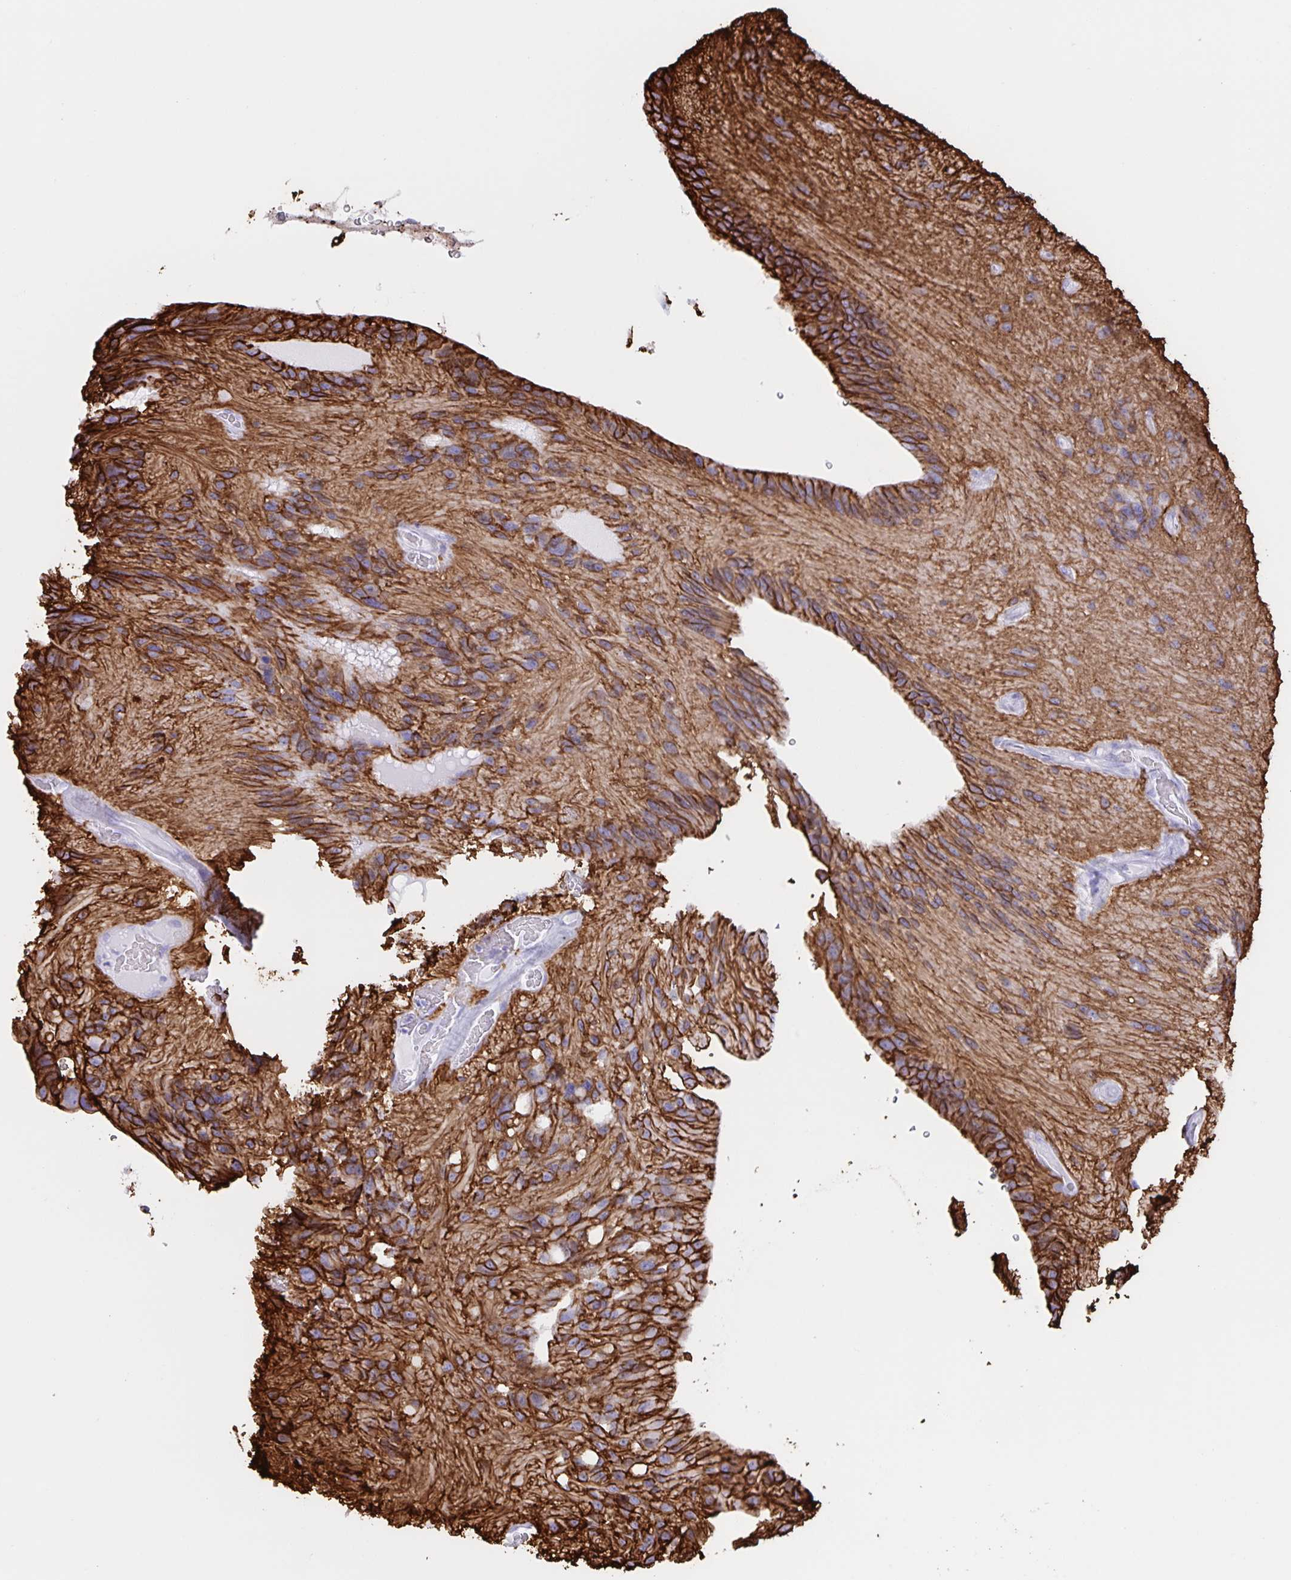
{"staining": {"intensity": "negative", "quantity": "none", "location": "none"}, "tissue": "glioma", "cell_type": "Tumor cells", "image_type": "cancer", "snomed": [{"axis": "morphology", "description": "Glioma, malignant, Low grade"}, {"axis": "topography", "description": "Brain"}], "caption": "An IHC image of low-grade glioma (malignant) is shown. There is no staining in tumor cells of low-grade glioma (malignant).", "gene": "AQP4", "patient": {"sex": "male", "age": 31}}